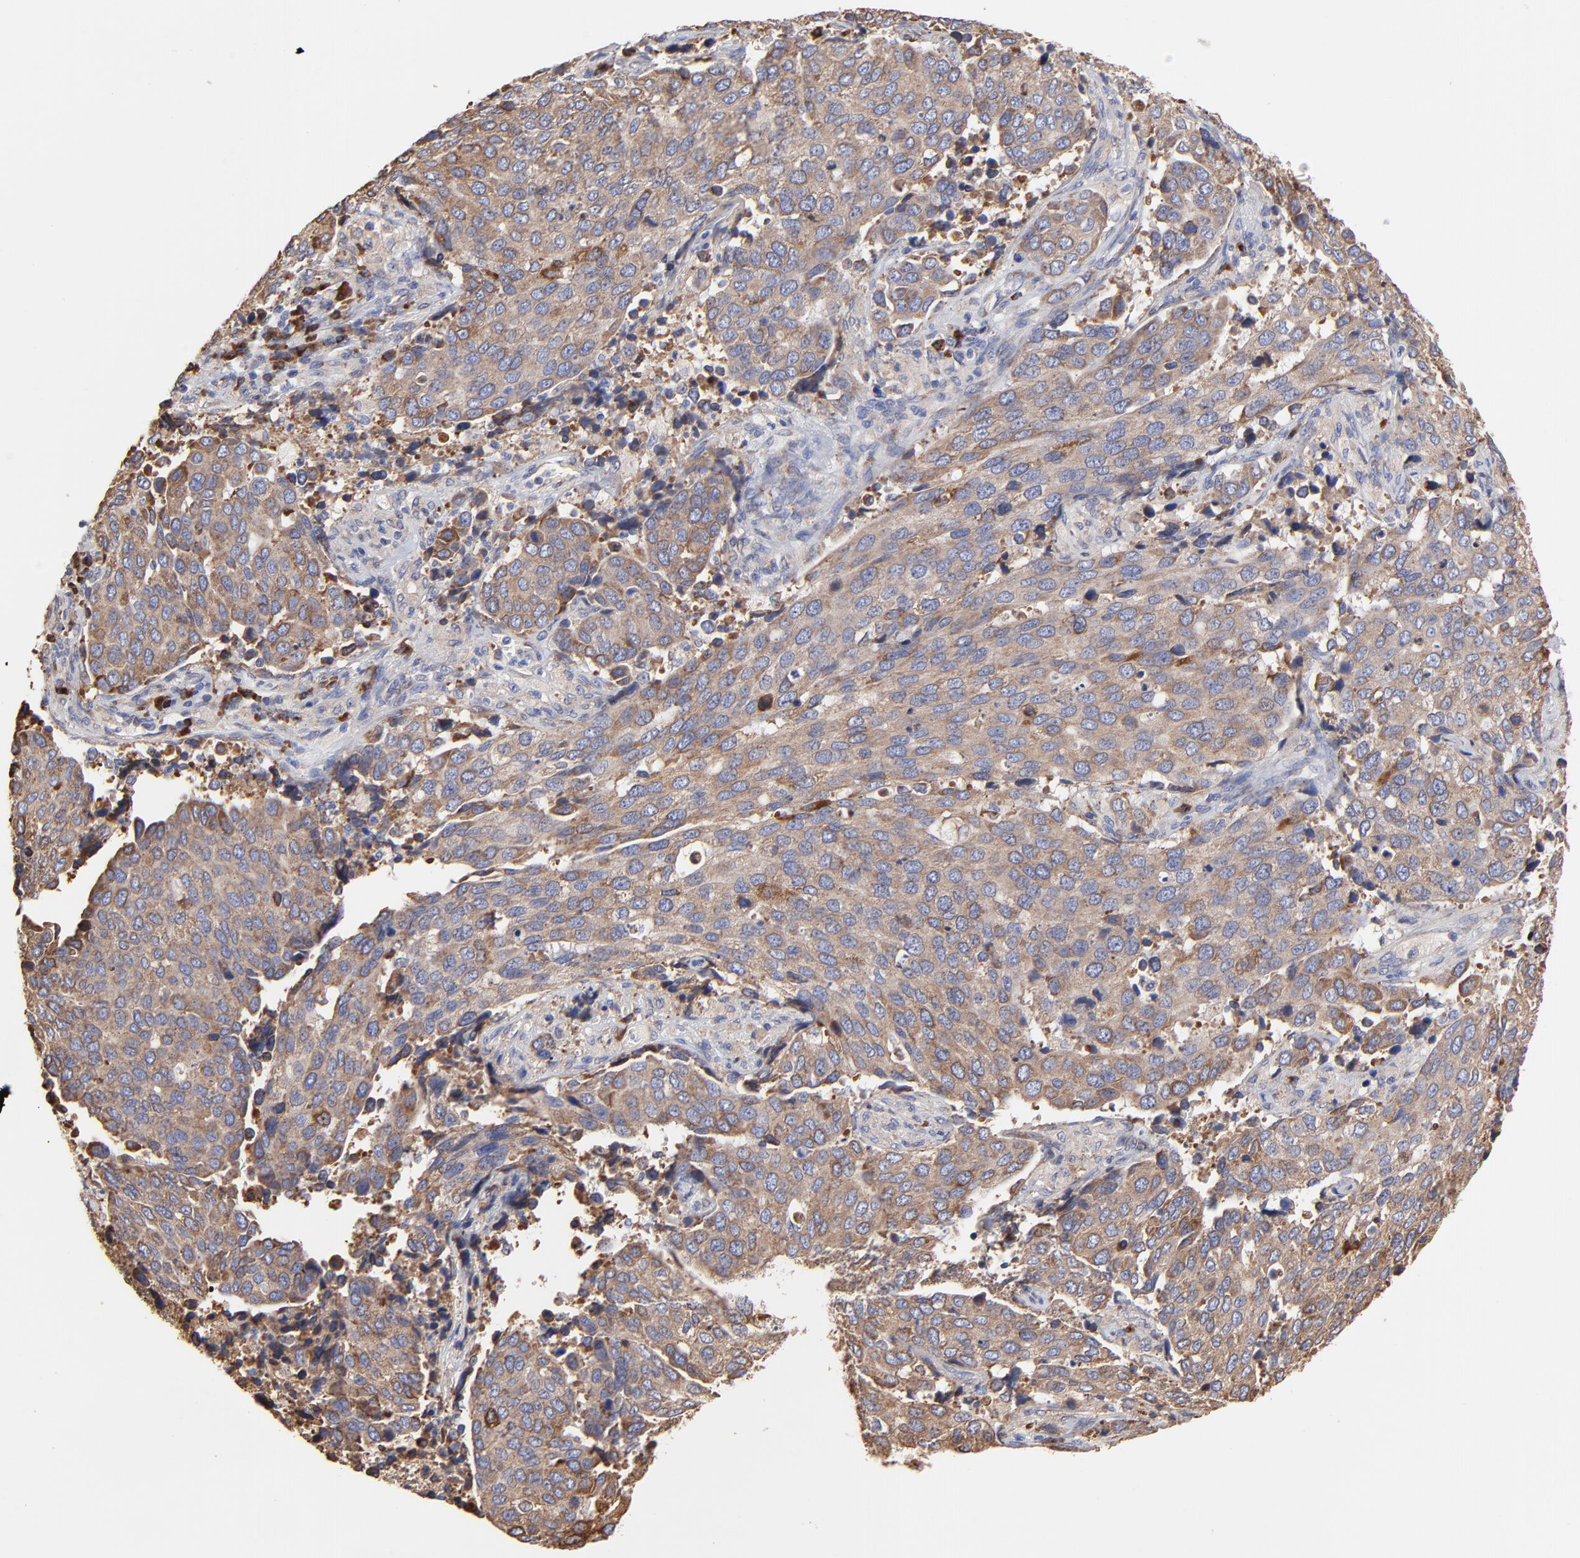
{"staining": {"intensity": "moderate", "quantity": ">75%", "location": "cytoplasmic/membranous"}, "tissue": "cervical cancer", "cell_type": "Tumor cells", "image_type": "cancer", "snomed": [{"axis": "morphology", "description": "Squamous cell carcinoma, NOS"}, {"axis": "topography", "description": "Cervix"}], "caption": "Human cervical cancer stained with a protein marker exhibits moderate staining in tumor cells.", "gene": "LMAN1", "patient": {"sex": "female", "age": 54}}